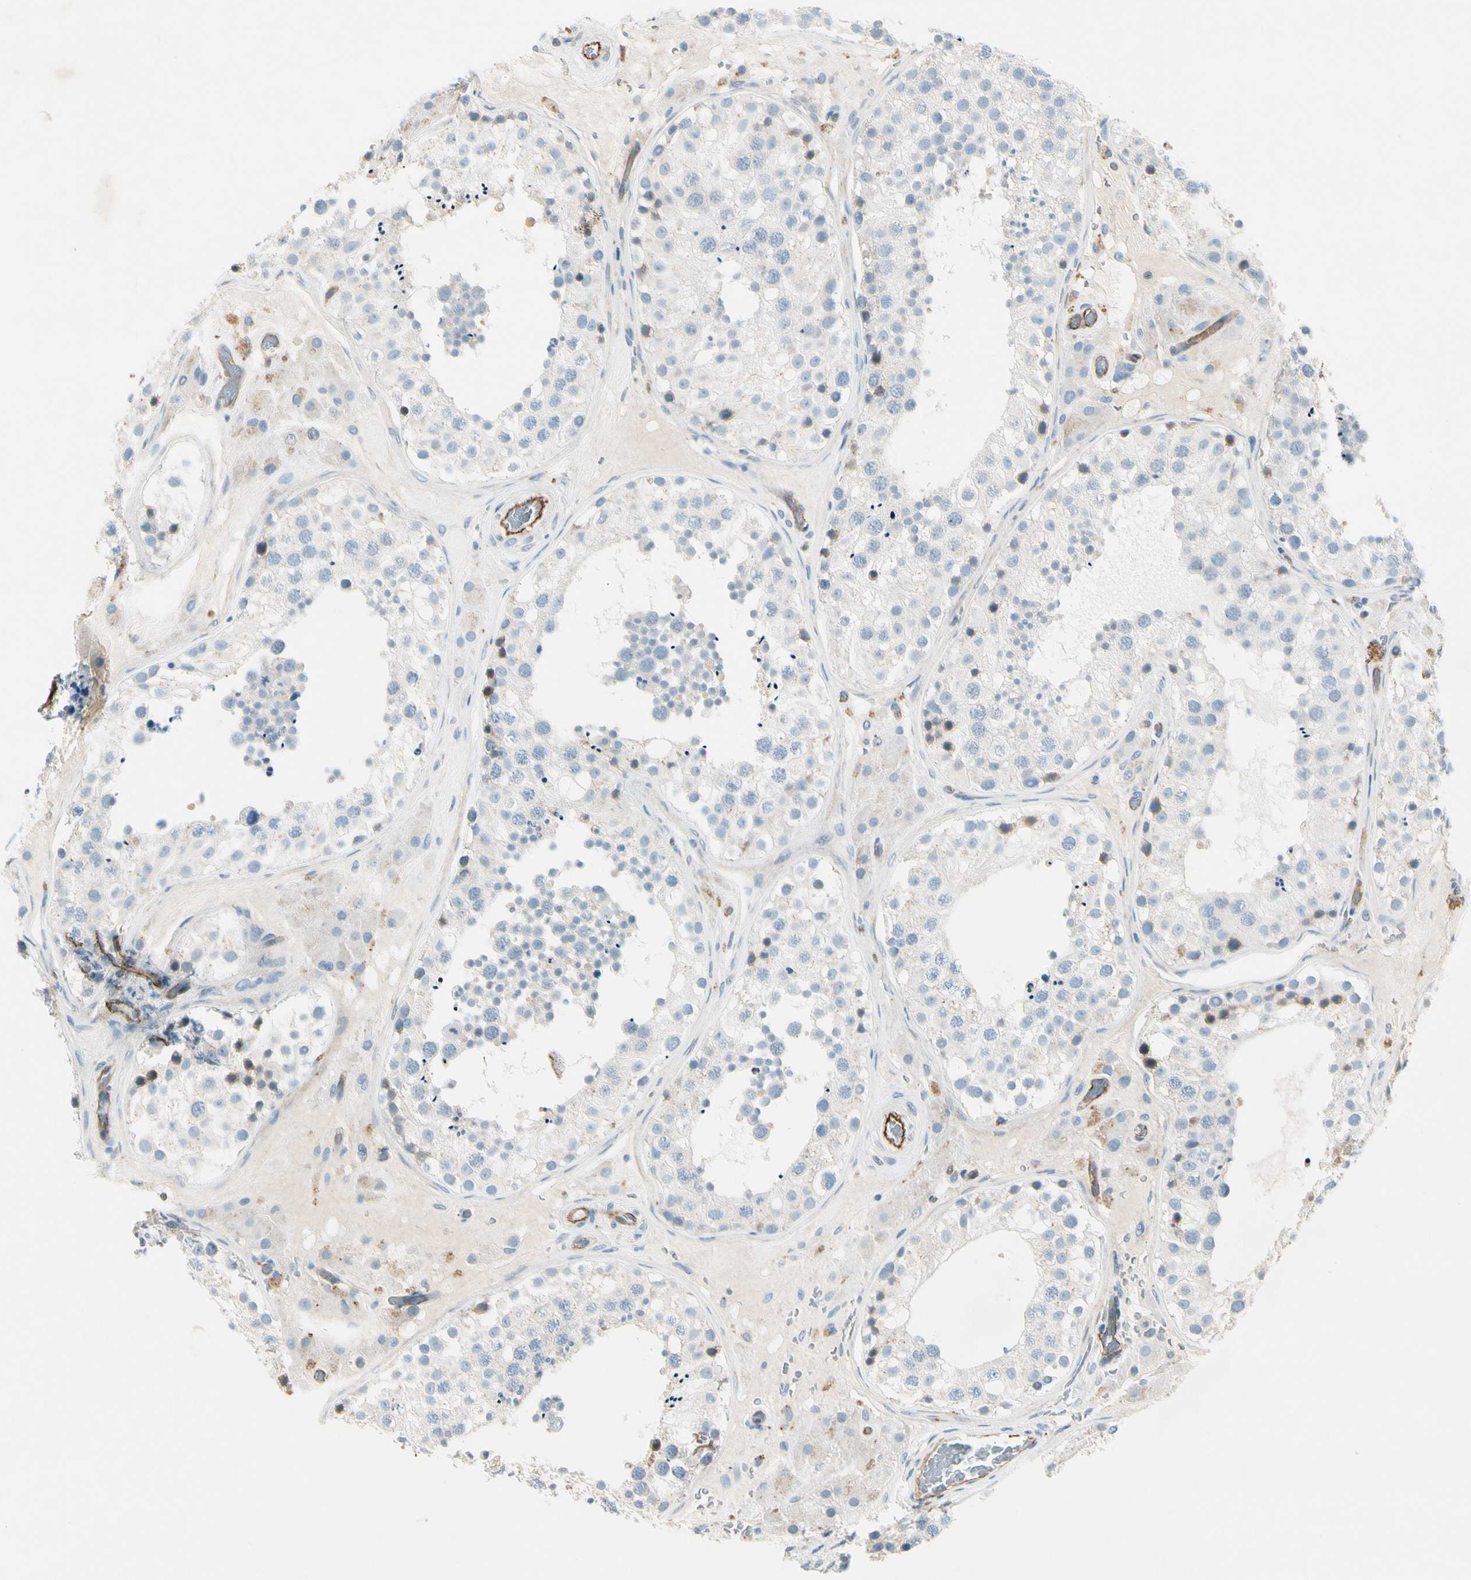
{"staining": {"intensity": "weak", "quantity": "<25%", "location": "cytoplasmic/membranous"}, "tissue": "testis", "cell_type": "Cells in seminiferous ducts", "image_type": "normal", "snomed": [{"axis": "morphology", "description": "Normal tissue, NOS"}, {"axis": "topography", "description": "Testis"}], "caption": "Immunohistochemistry photomicrograph of normal testis stained for a protein (brown), which shows no staining in cells in seminiferous ducts. Brightfield microscopy of IHC stained with DAB (3,3'-diaminobenzidine) (brown) and hematoxylin (blue), captured at high magnification.", "gene": "CD93", "patient": {"sex": "male", "age": 26}}